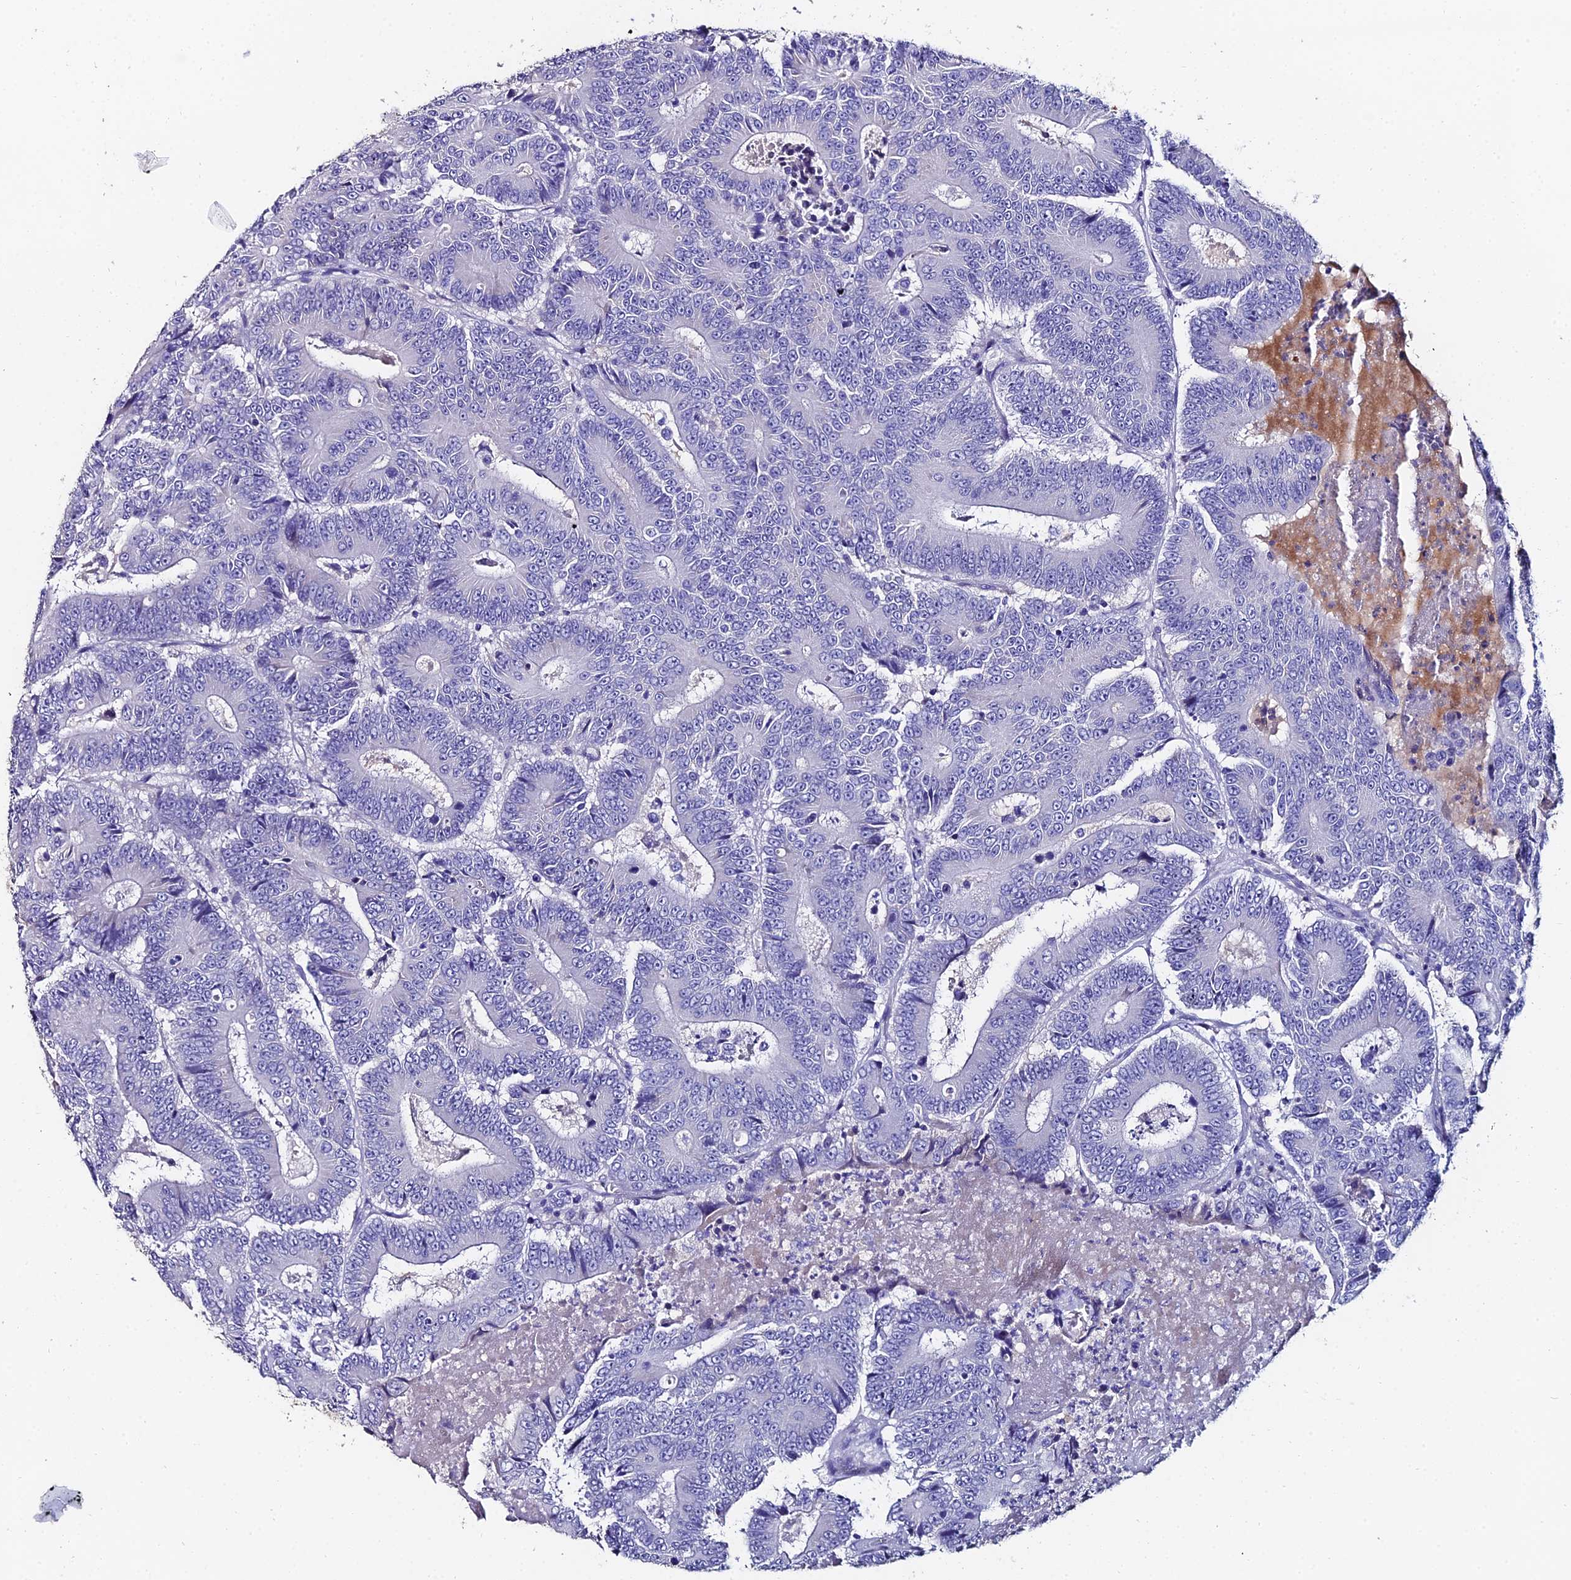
{"staining": {"intensity": "negative", "quantity": "none", "location": "none"}, "tissue": "colorectal cancer", "cell_type": "Tumor cells", "image_type": "cancer", "snomed": [{"axis": "morphology", "description": "Adenocarcinoma, NOS"}, {"axis": "topography", "description": "Colon"}], "caption": "Tumor cells show no significant protein staining in adenocarcinoma (colorectal). (DAB immunohistochemistry (IHC), high magnification).", "gene": "ESRRG", "patient": {"sex": "male", "age": 83}}